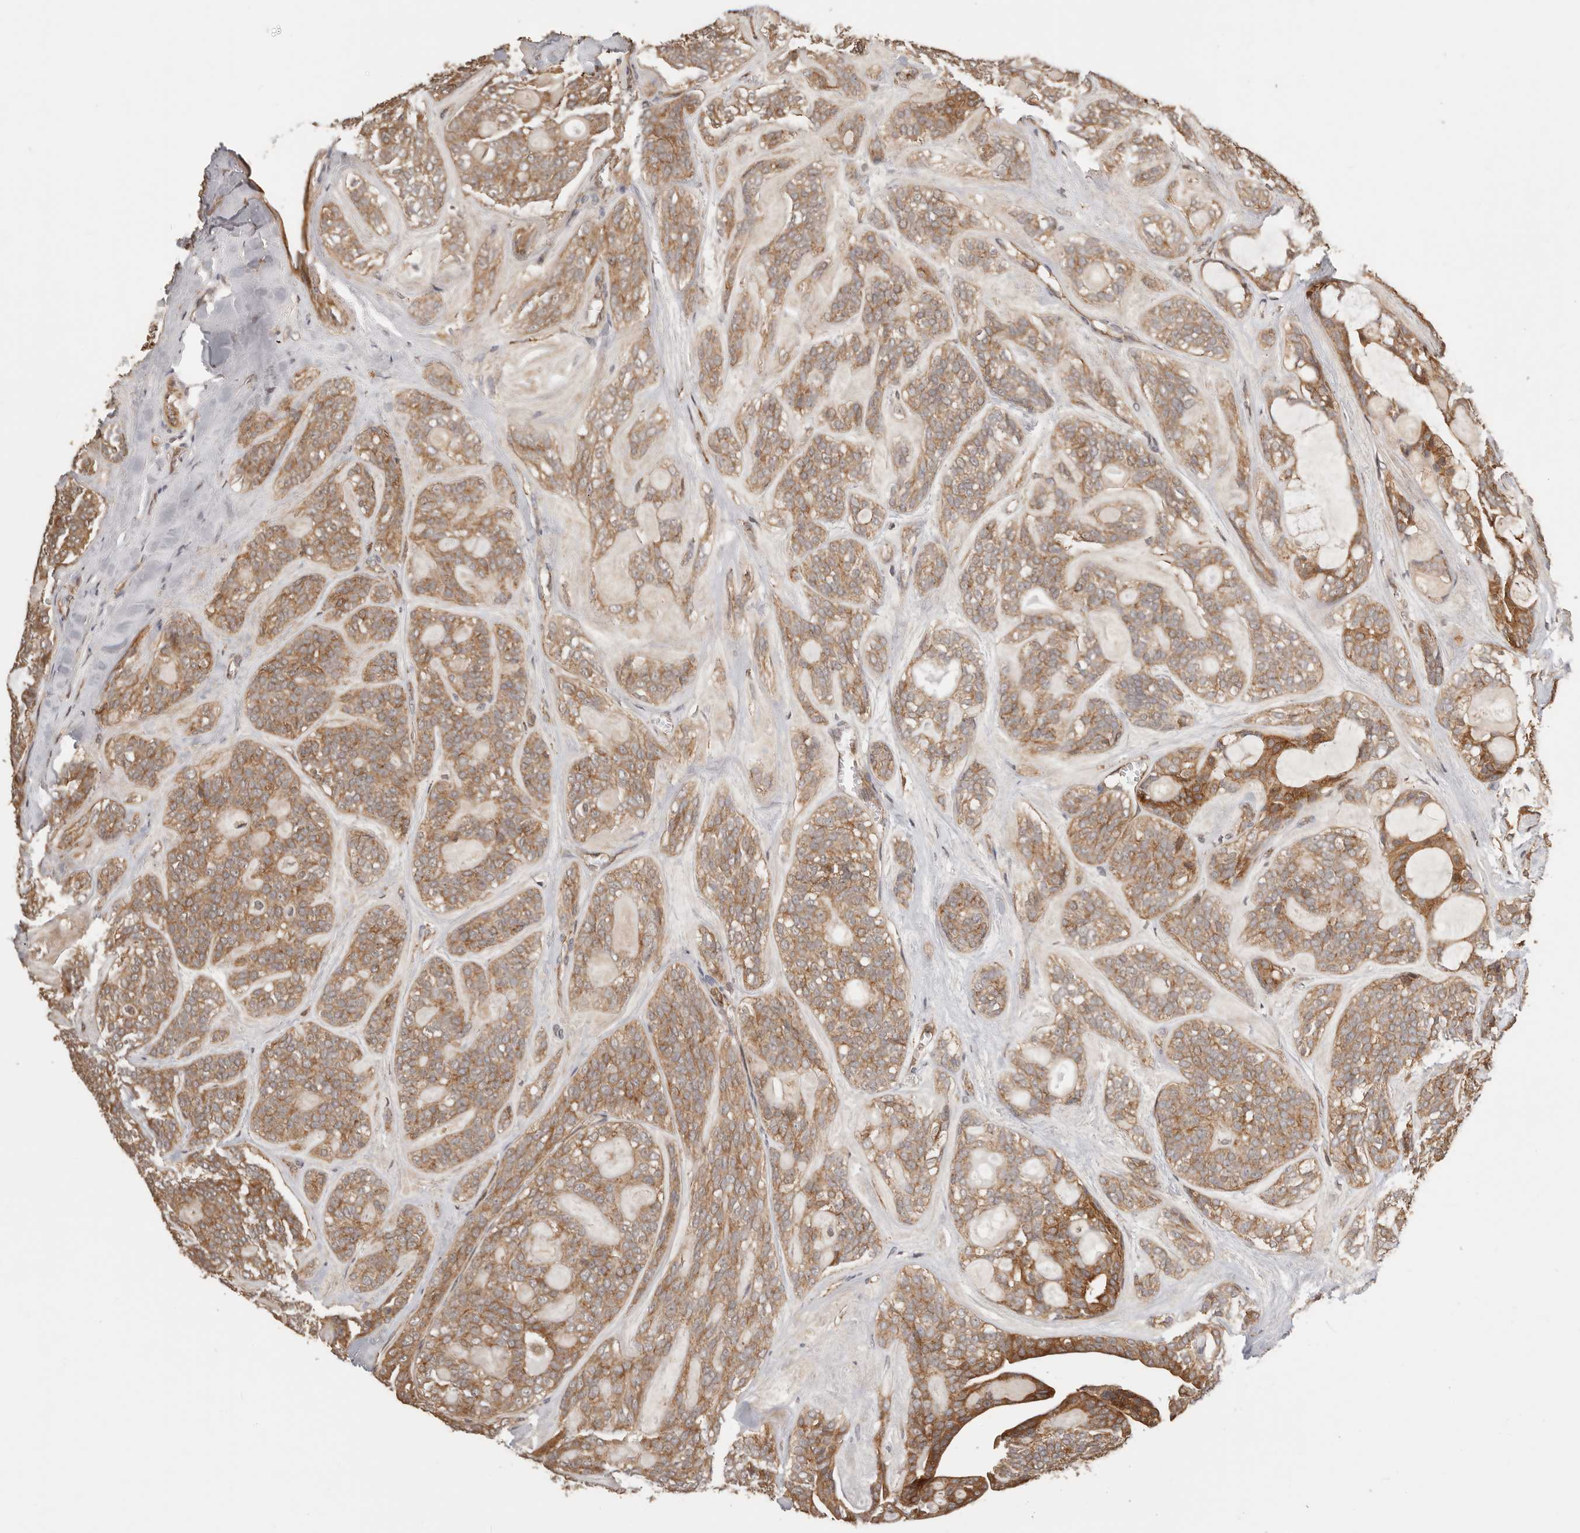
{"staining": {"intensity": "moderate", "quantity": ">75%", "location": "cytoplasmic/membranous"}, "tissue": "head and neck cancer", "cell_type": "Tumor cells", "image_type": "cancer", "snomed": [{"axis": "morphology", "description": "Adenocarcinoma, NOS"}, {"axis": "topography", "description": "Head-Neck"}], "caption": "Tumor cells demonstrate moderate cytoplasmic/membranous expression in approximately >75% of cells in head and neck adenocarcinoma.", "gene": "AFDN", "patient": {"sex": "male", "age": 66}}